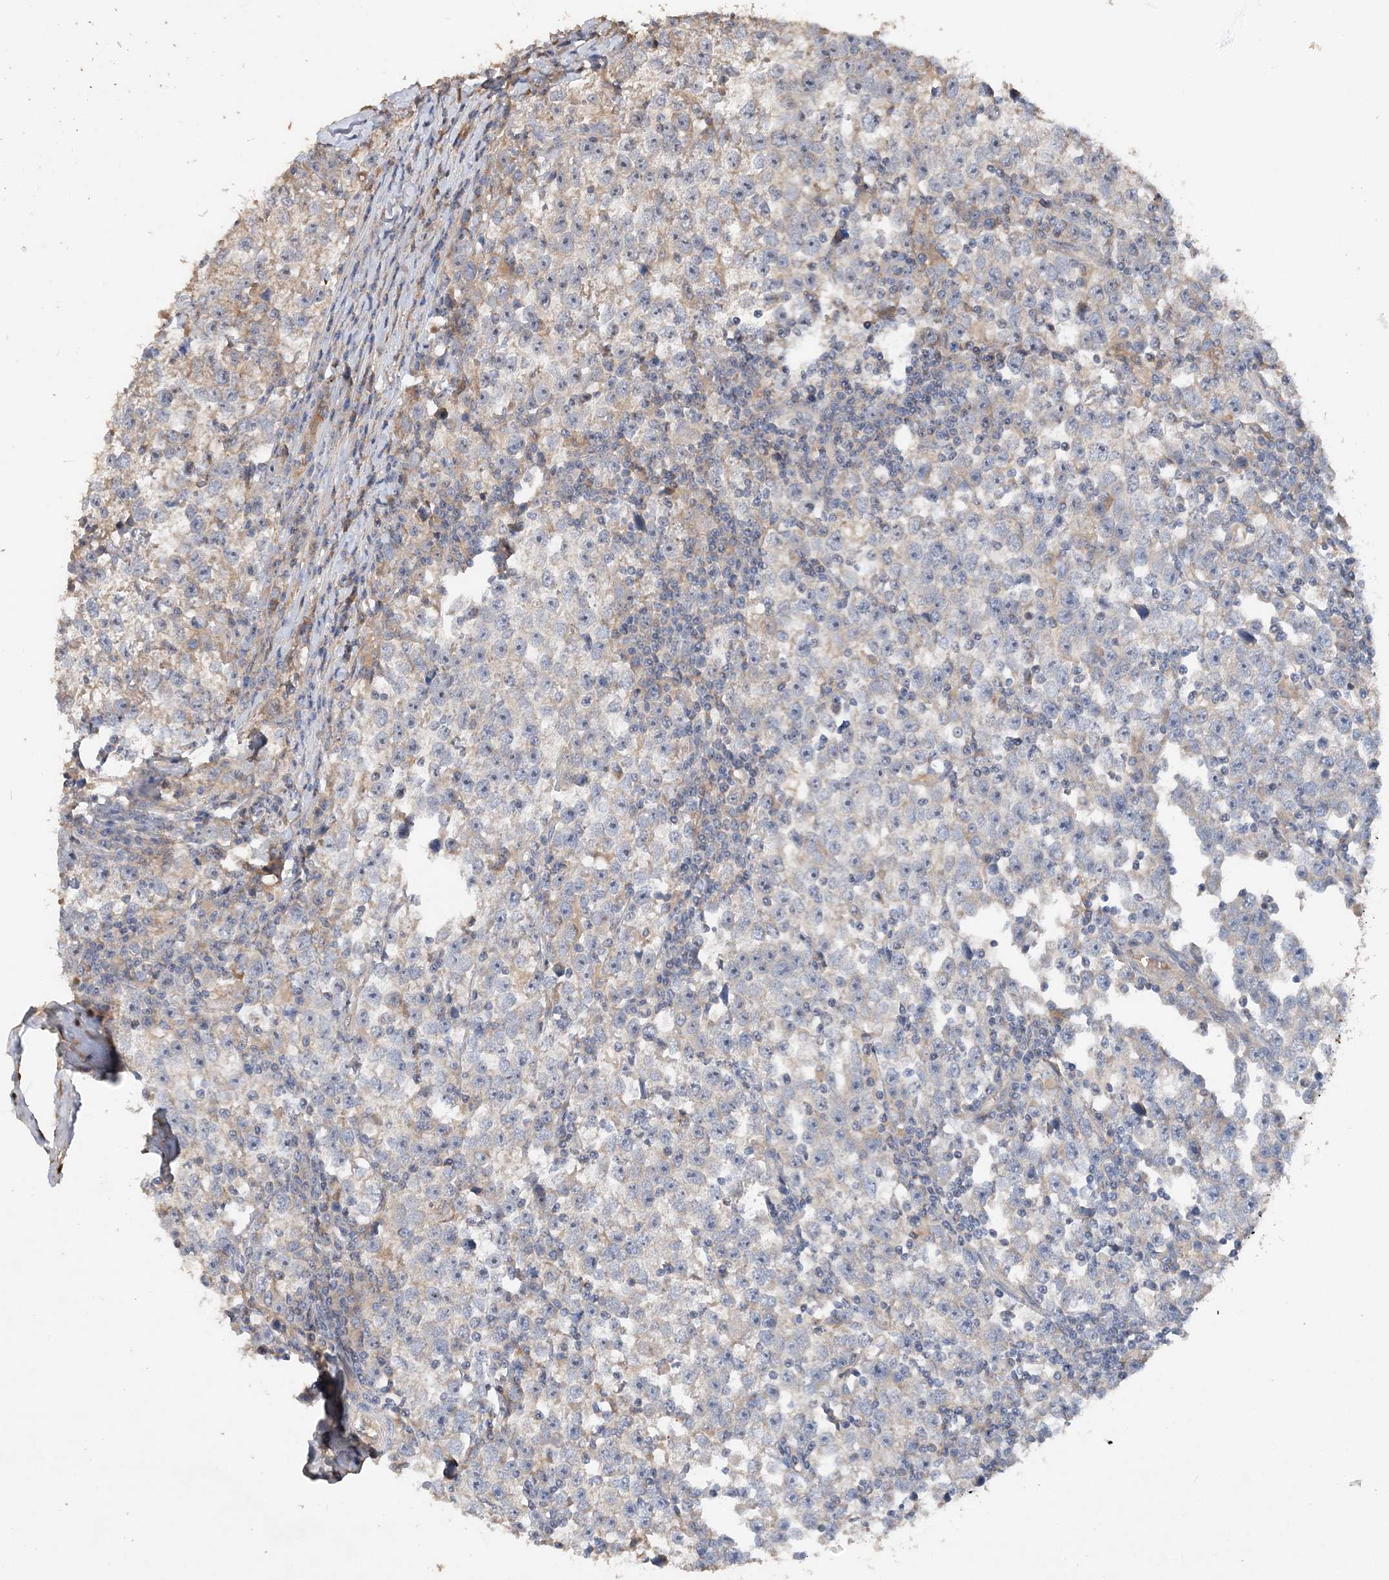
{"staining": {"intensity": "negative", "quantity": "none", "location": "none"}, "tissue": "testis cancer", "cell_type": "Tumor cells", "image_type": "cancer", "snomed": [{"axis": "morphology", "description": "Normal tissue, NOS"}, {"axis": "morphology", "description": "Seminoma, NOS"}, {"axis": "topography", "description": "Testis"}], "caption": "Image shows no protein positivity in tumor cells of testis cancer (seminoma) tissue.", "gene": "GRINA", "patient": {"sex": "male", "age": 43}}